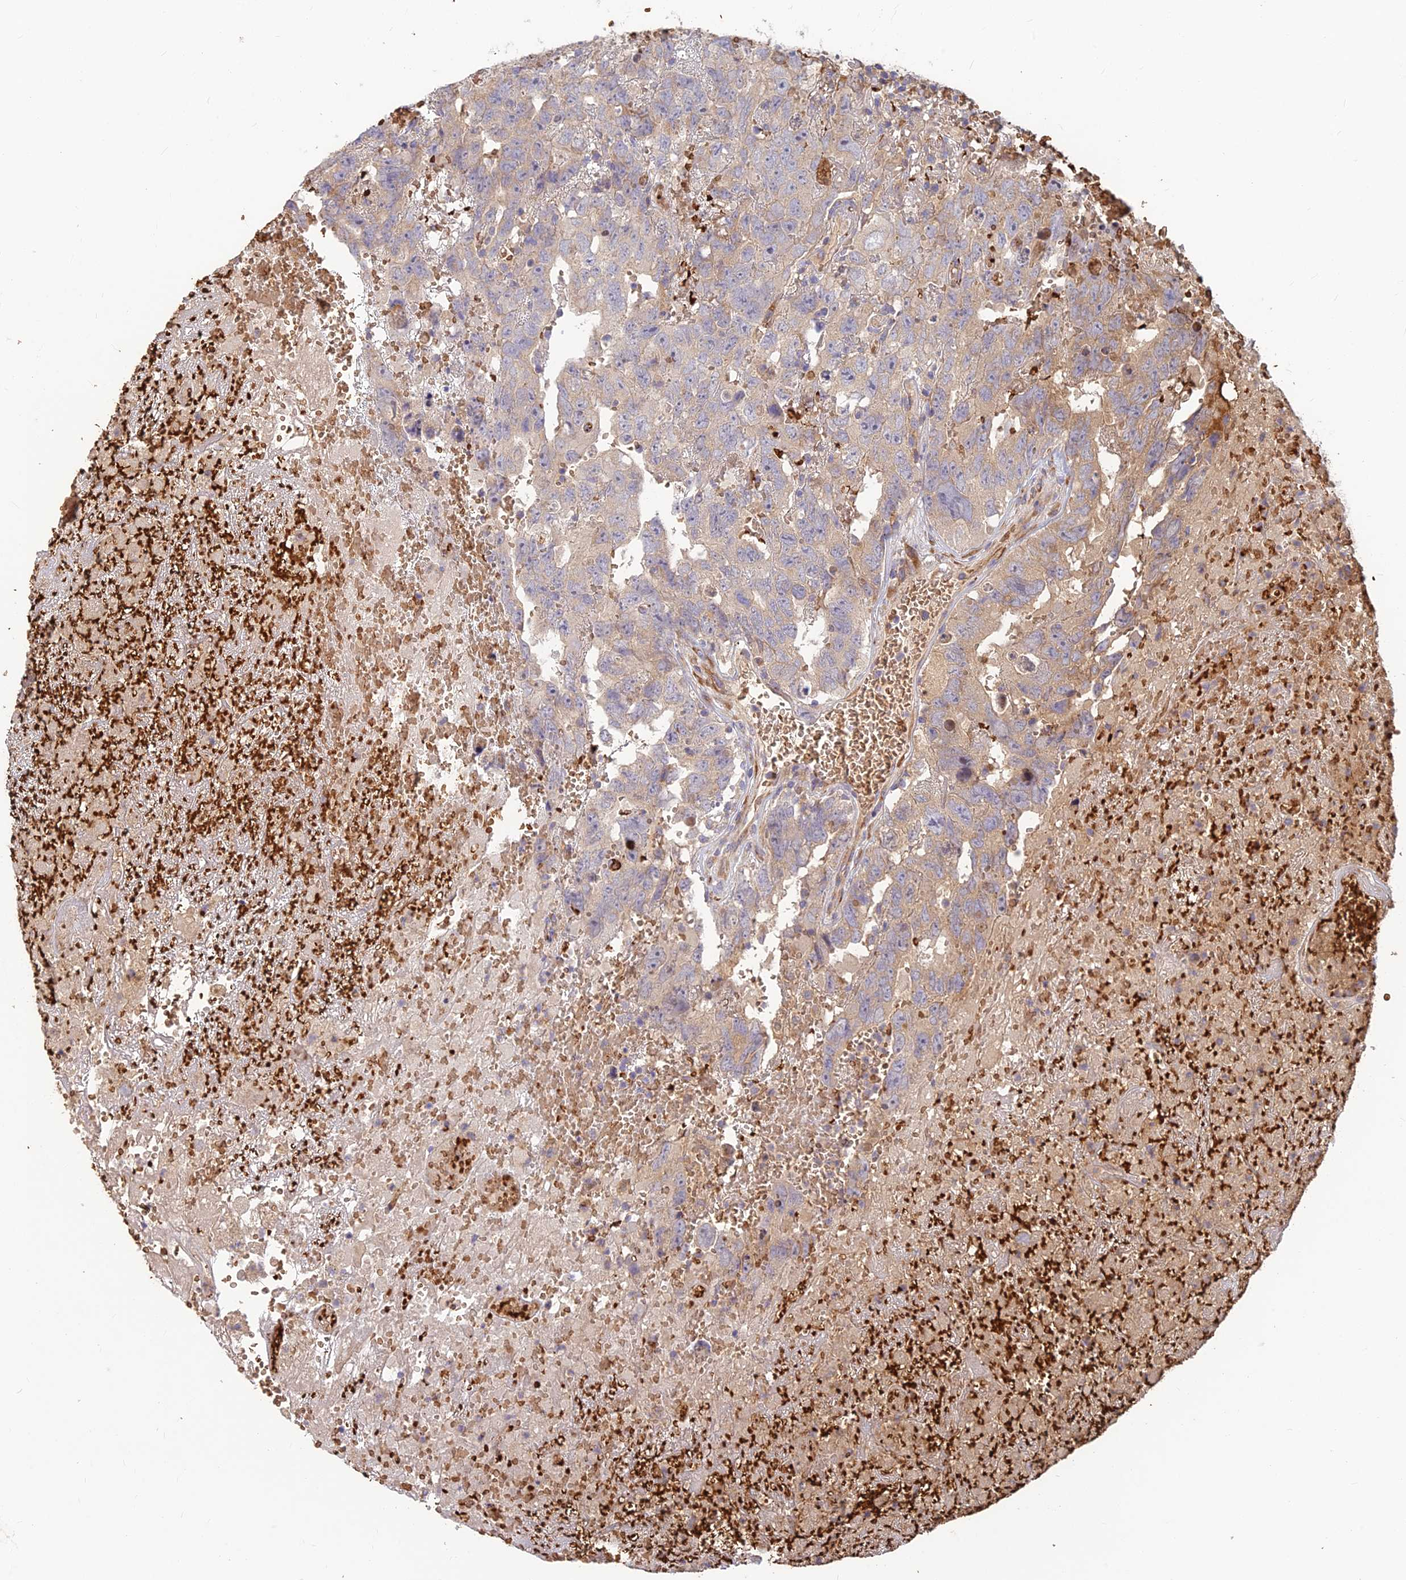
{"staining": {"intensity": "strong", "quantity": "25%-75%", "location": "cytoplasmic/membranous"}, "tissue": "testis cancer", "cell_type": "Tumor cells", "image_type": "cancer", "snomed": [{"axis": "morphology", "description": "Carcinoma, Embryonal, NOS"}, {"axis": "topography", "description": "Testis"}], "caption": "Strong cytoplasmic/membranous positivity is present in about 25%-75% of tumor cells in testis embryonal carcinoma.", "gene": "UFSP2", "patient": {"sex": "male", "age": 45}}